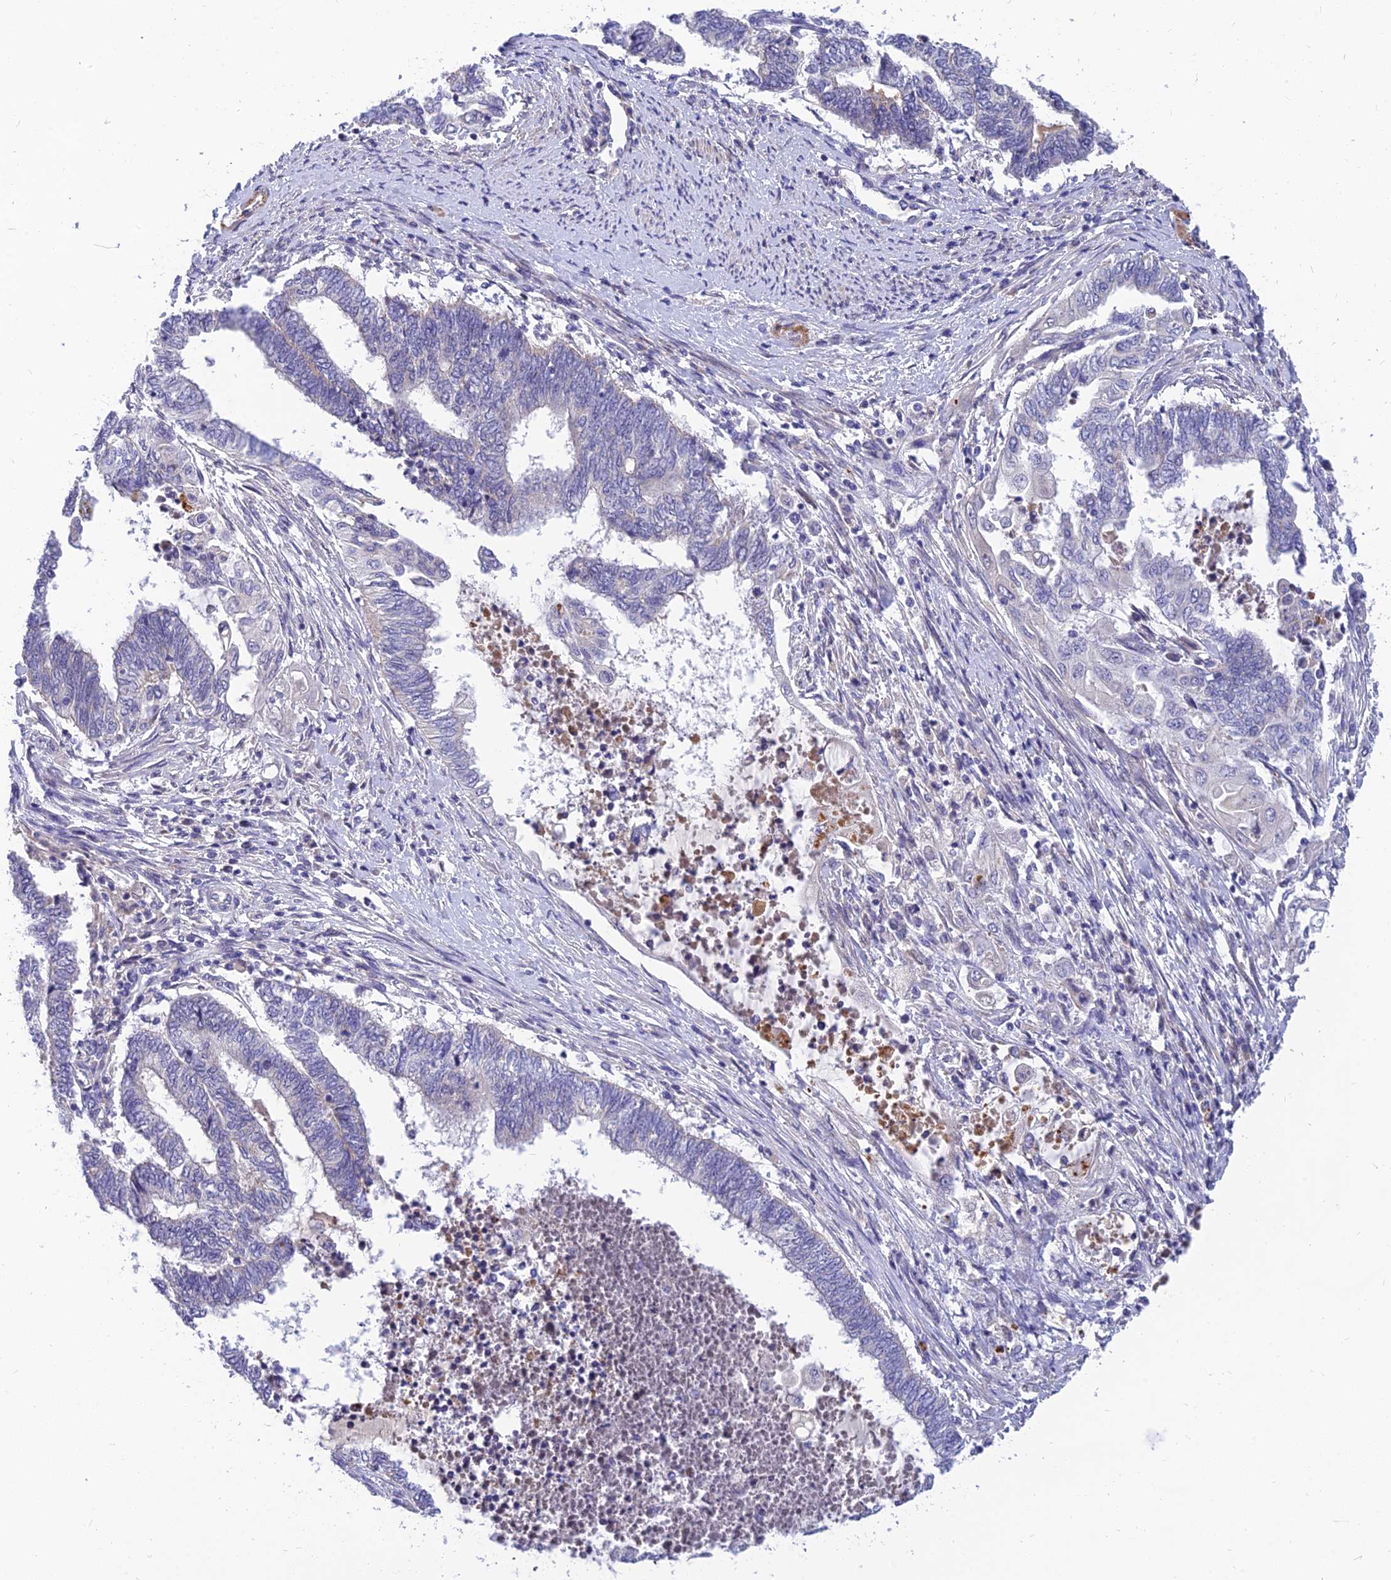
{"staining": {"intensity": "negative", "quantity": "none", "location": "none"}, "tissue": "endometrial cancer", "cell_type": "Tumor cells", "image_type": "cancer", "snomed": [{"axis": "morphology", "description": "Adenocarcinoma, NOS"}, {"axis": "topography", "description": "Uterus"}, {"axis": "topography", "description": "Endometrium"}], "caption": "Tumor cells are negative for protein expression in human endometrial adenocarcinoma.", "gene": "ANKS4B", "patient": {"sex": "female", "age": 70}}